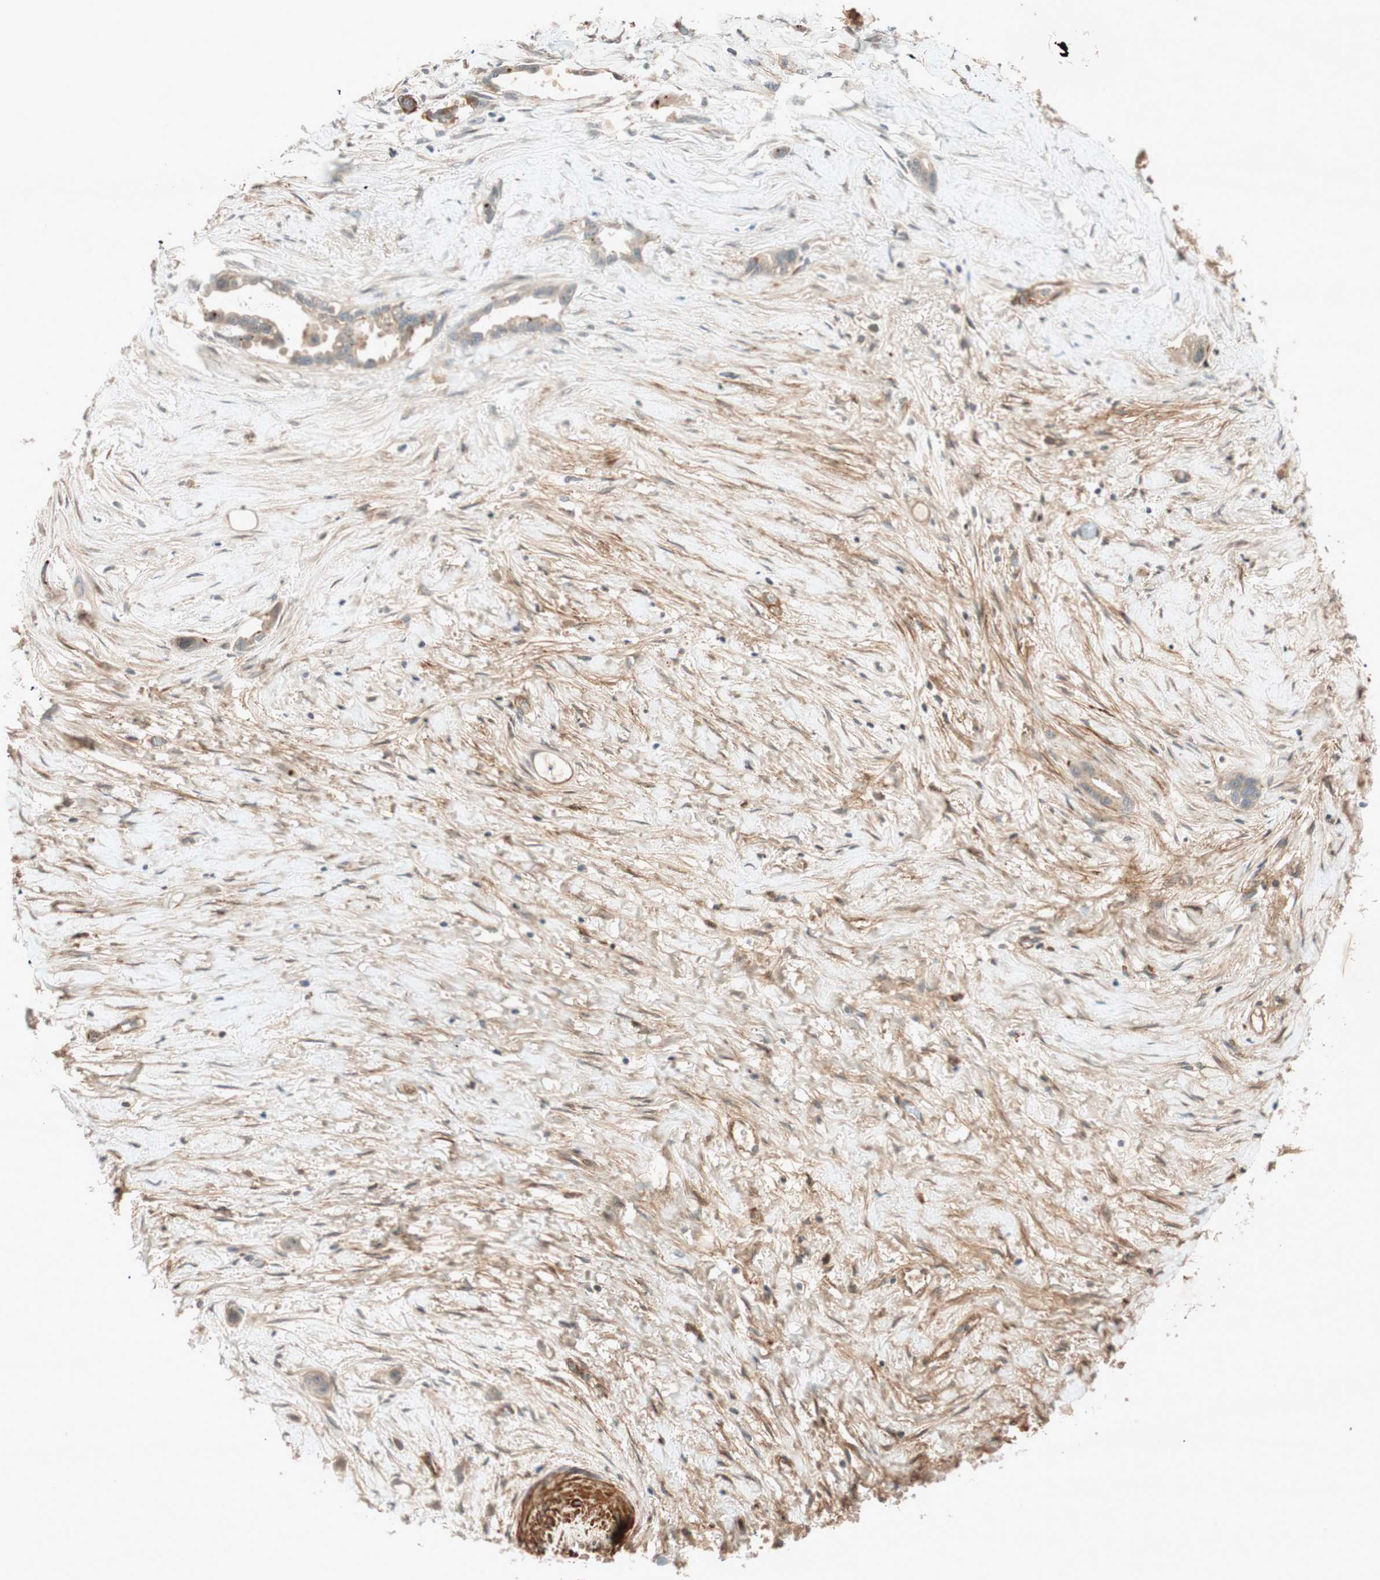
{"staining": {"intensity": "weak", "quantity": ">75%", "location": "cytoplasmic/membranous"}, "tissue": "liver cancer", "cell_type": "Tumor cells", "image_type": "cancer", "snomed": [{"axis": "morphology", "description": "Cholangiocarcinoma"}, {"axis": "topography", "description": "Liver"}], "caption": "Cholangiocarcinoma (liver) stained with a brown dye reveals weak cytoplasmic/membranous positive staining in about >75% of tumor cells.", "gene": "EPHA6", "patient": {"sex": "female", "age": 65}}